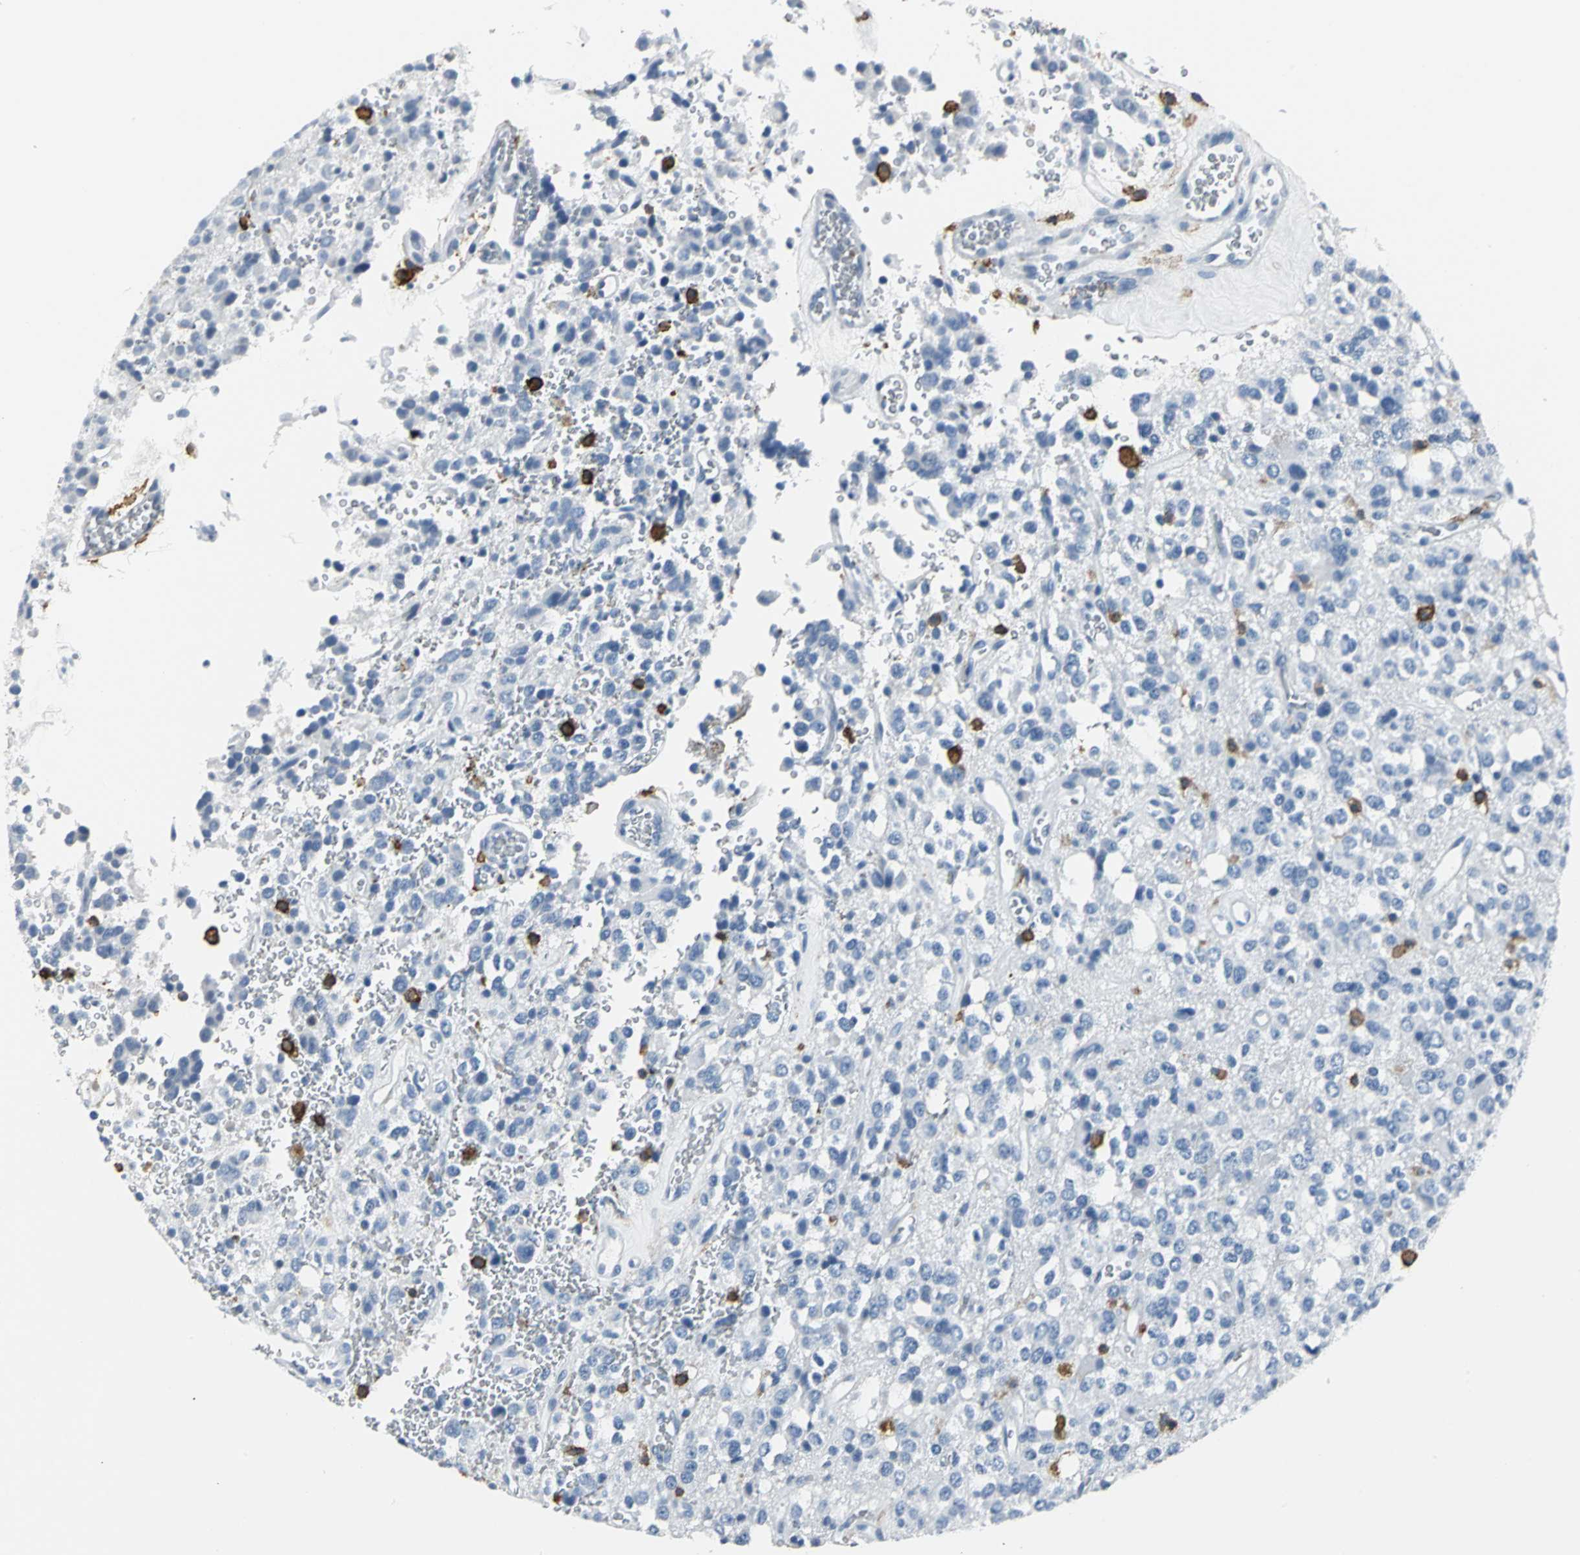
{"staining": {"intensity": "negative", "quantity": "none", "location": "none"}, "tissue": "glioma", "cell_type": "Tumor cells", "image_type": "cancer", "snomed": [{"axis": "morphology", "description": "Glioma, malignant, High grade"}, {"axis": "topography", "description": "Brain"}], "caption": "Immunohistochemistry micrograph of human malignant high-grade glioma stained for a protein (brown), which shows no expression in tumor cells.", "gene": "IQGAP2", "patient": {"sex": "male", "age": 47}}